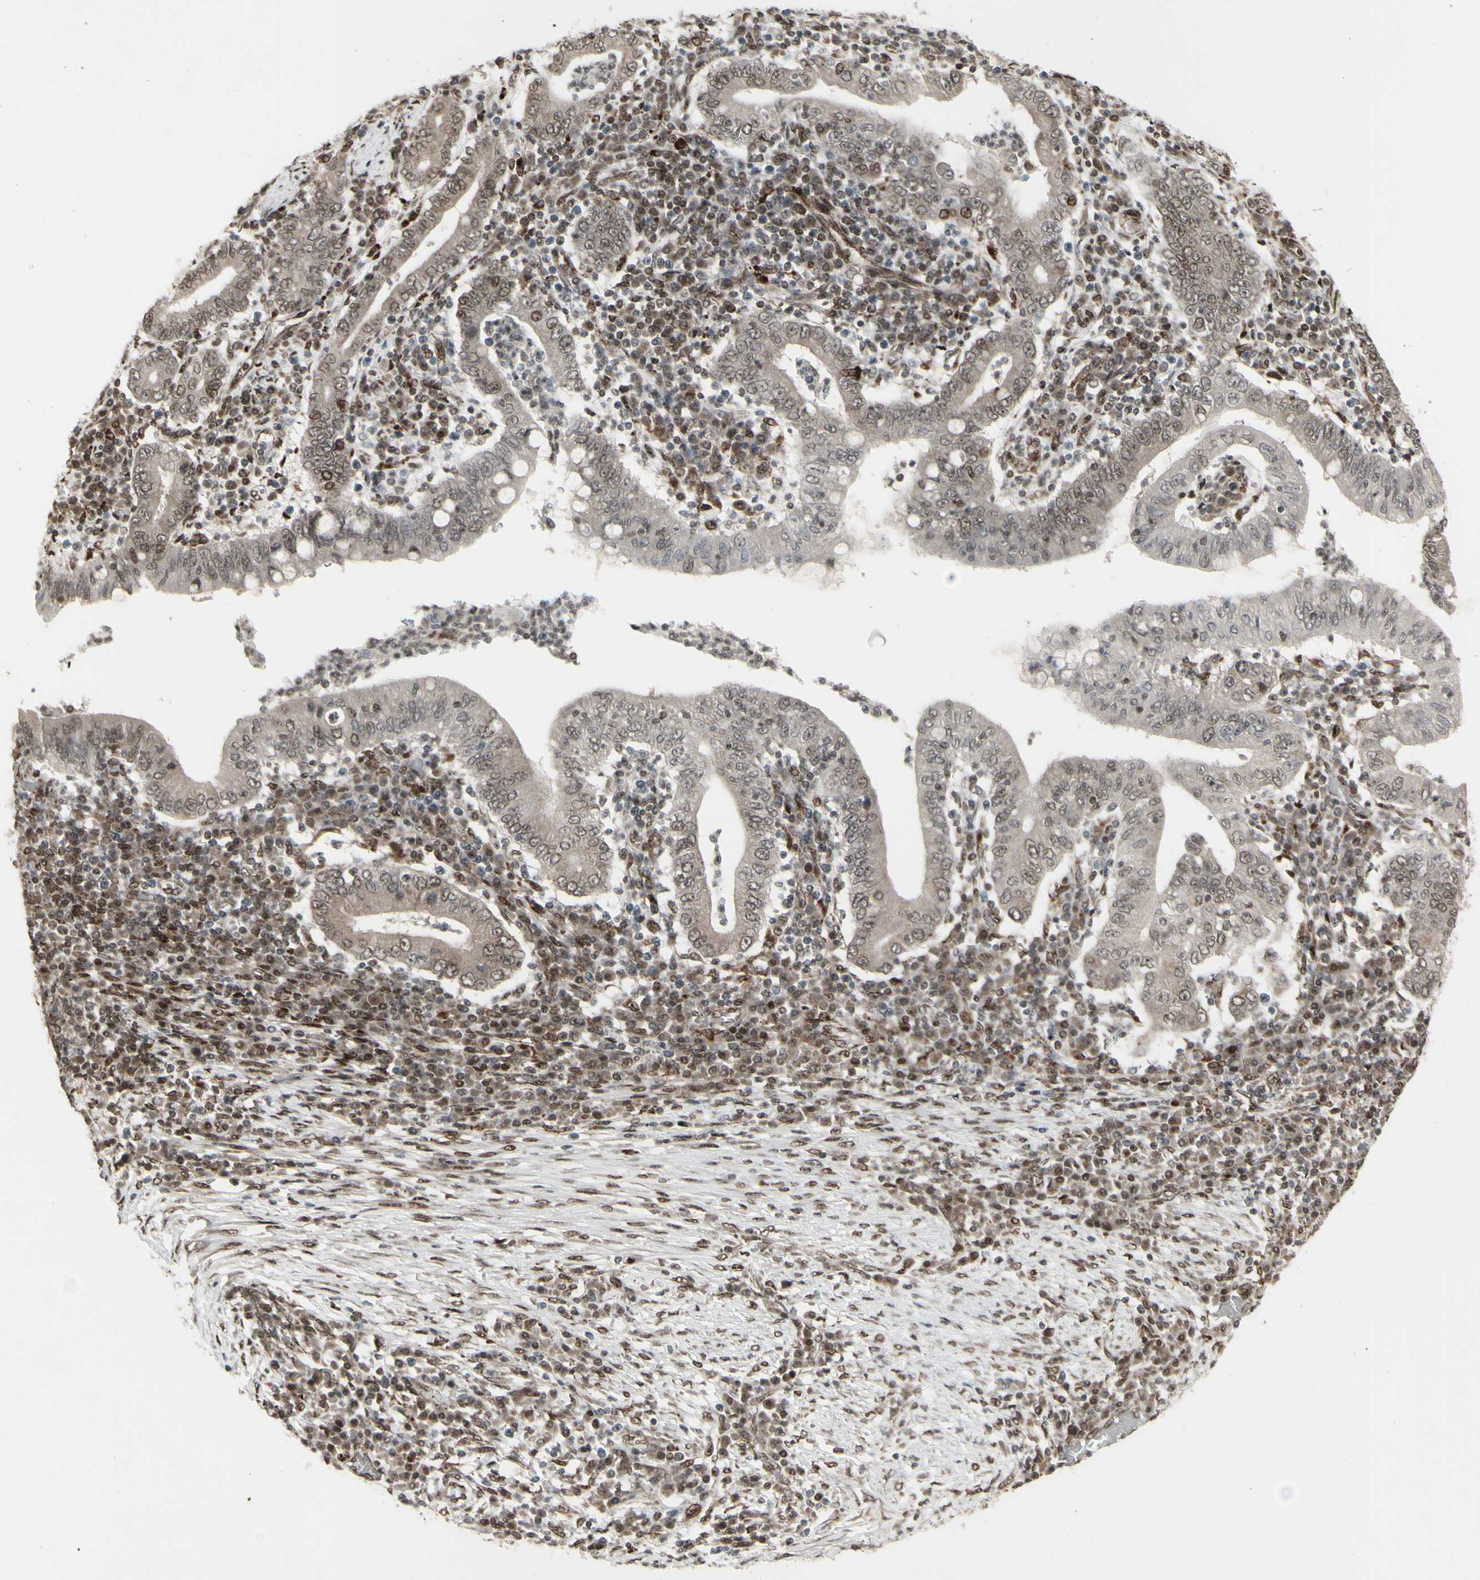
{"staining": {"intensity": "moderate", "quantity": ">75%", "location": "cytoplasmic/membranous,nuclear"}, "tissue": "stomach cancer", "cell_type": "Tumor cells", "image_type": "cancer", "snomed": [{"axis": "morphology", "description": "Normal tissue, NOS"}, {"axis": "morphology", "description": "Adenocarcinoma, NOS"}, {"axis": "topography", "description": "Esophagus"}, {"axis": "topography", "description": "Stomach, upper"}, {"axis": "topography", "description": "Peripheral nerve tissue"}], "caption": "Stomach cancer (adenocarcinoma) tissue exhibits moderate cytoplasmic/membranous and nuclear expression in approximately >75% of tumor cells The protein is shown in brown color, while the nuclei are stained blue.", "gene": "CBX1", "patient": {"sex": "male", "age": 62}}